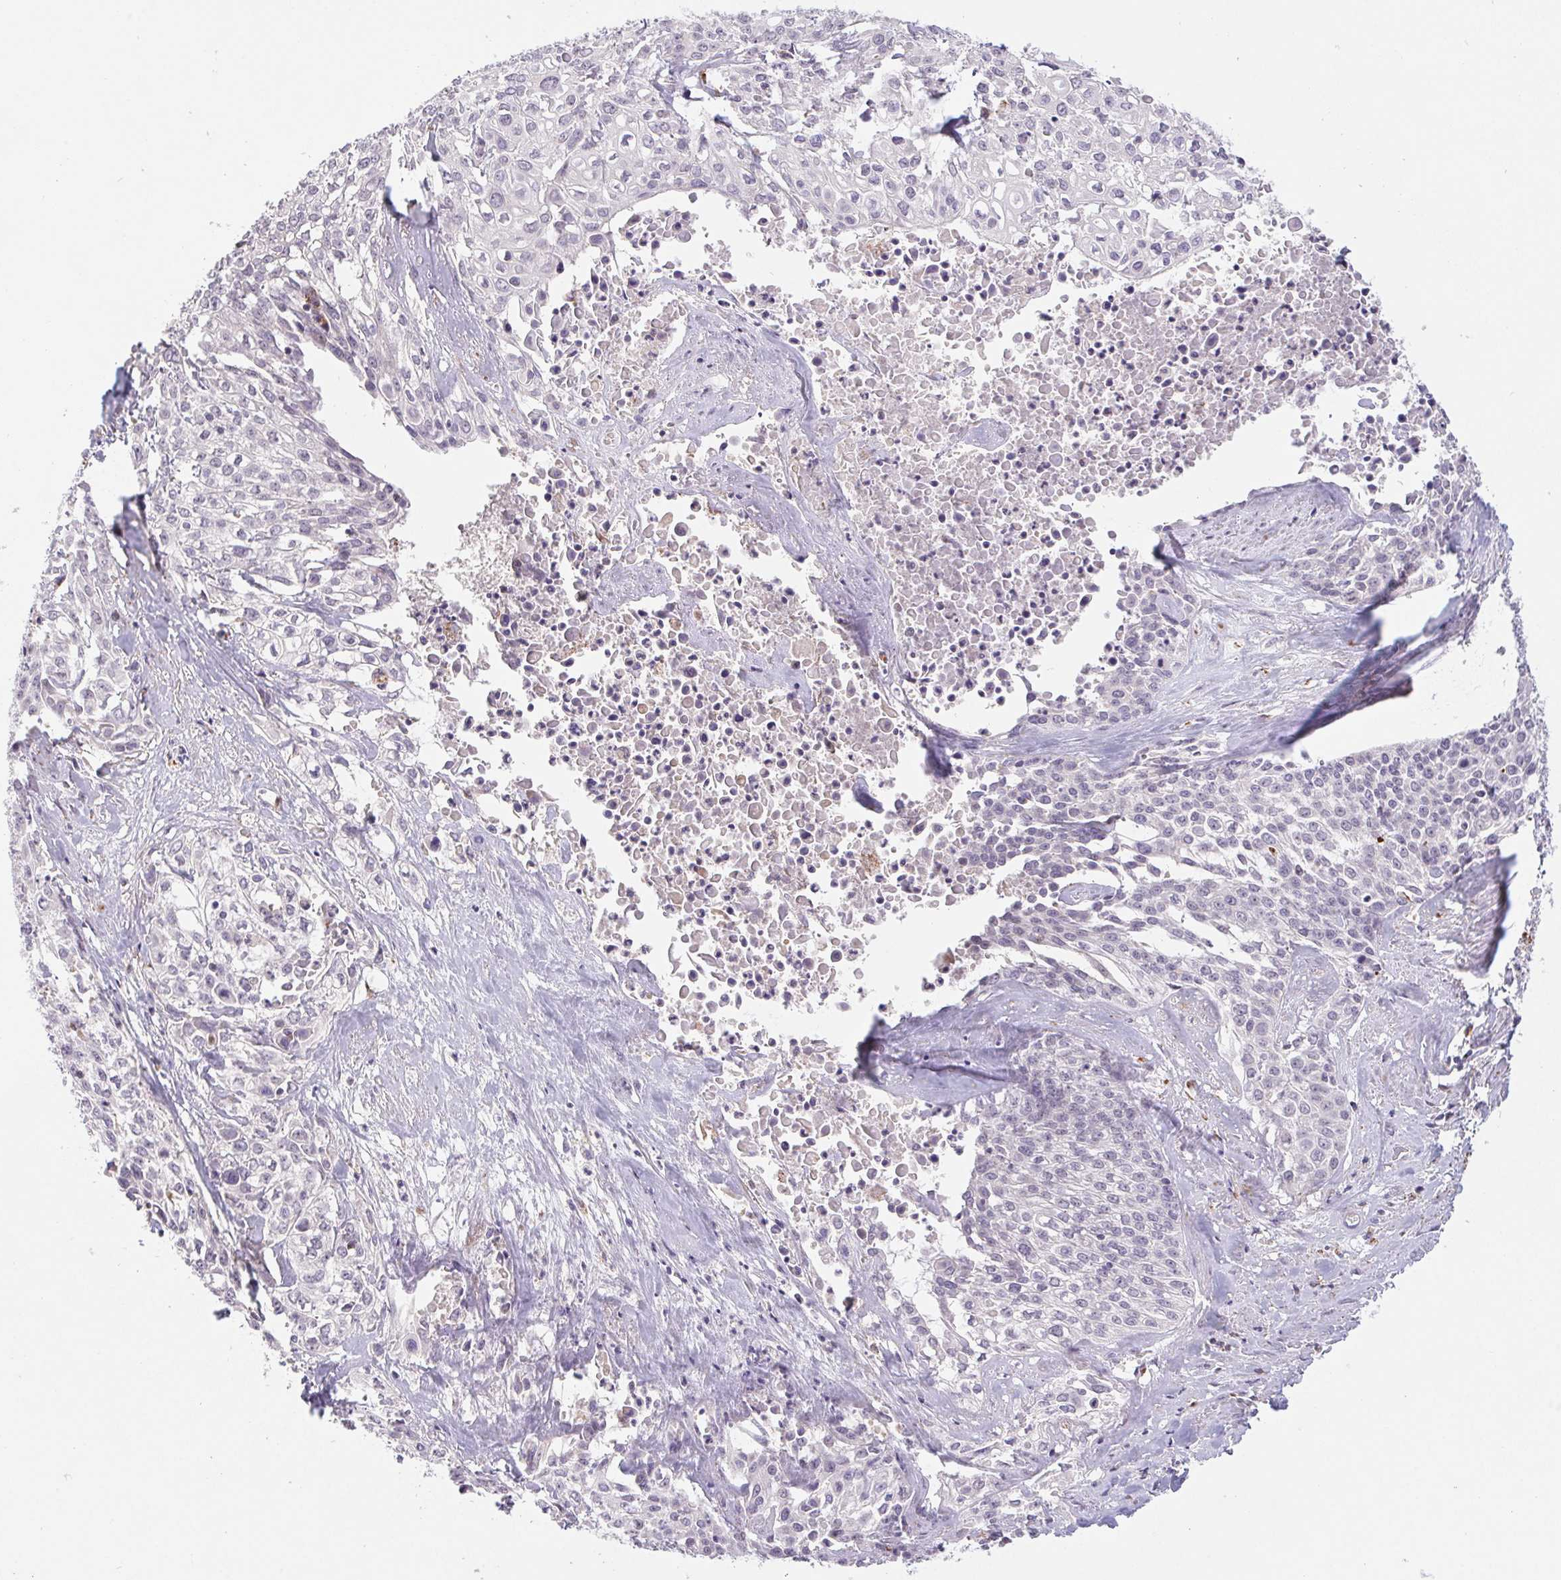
{"staining": {"intensity": "negative", "quantity": "none", "location": "none"}, "tissue": "cervical cancer", "cell_type": "Tumor cells", "image_type": "cancer", "snomed": [{"axis": "morphology", "description": "Squamous cell carcinoma, NOS"}, {"axis": "topography", "description": "Cervix"}], "caption": "DAB (3,3'-diaminobenzidine) immunohistochemical staining of cervical squamous cell carcinoma reveals no significant staining in tumor cells.", "gene": "EMC6", "patient": {"sex": "female", "age": 39}}